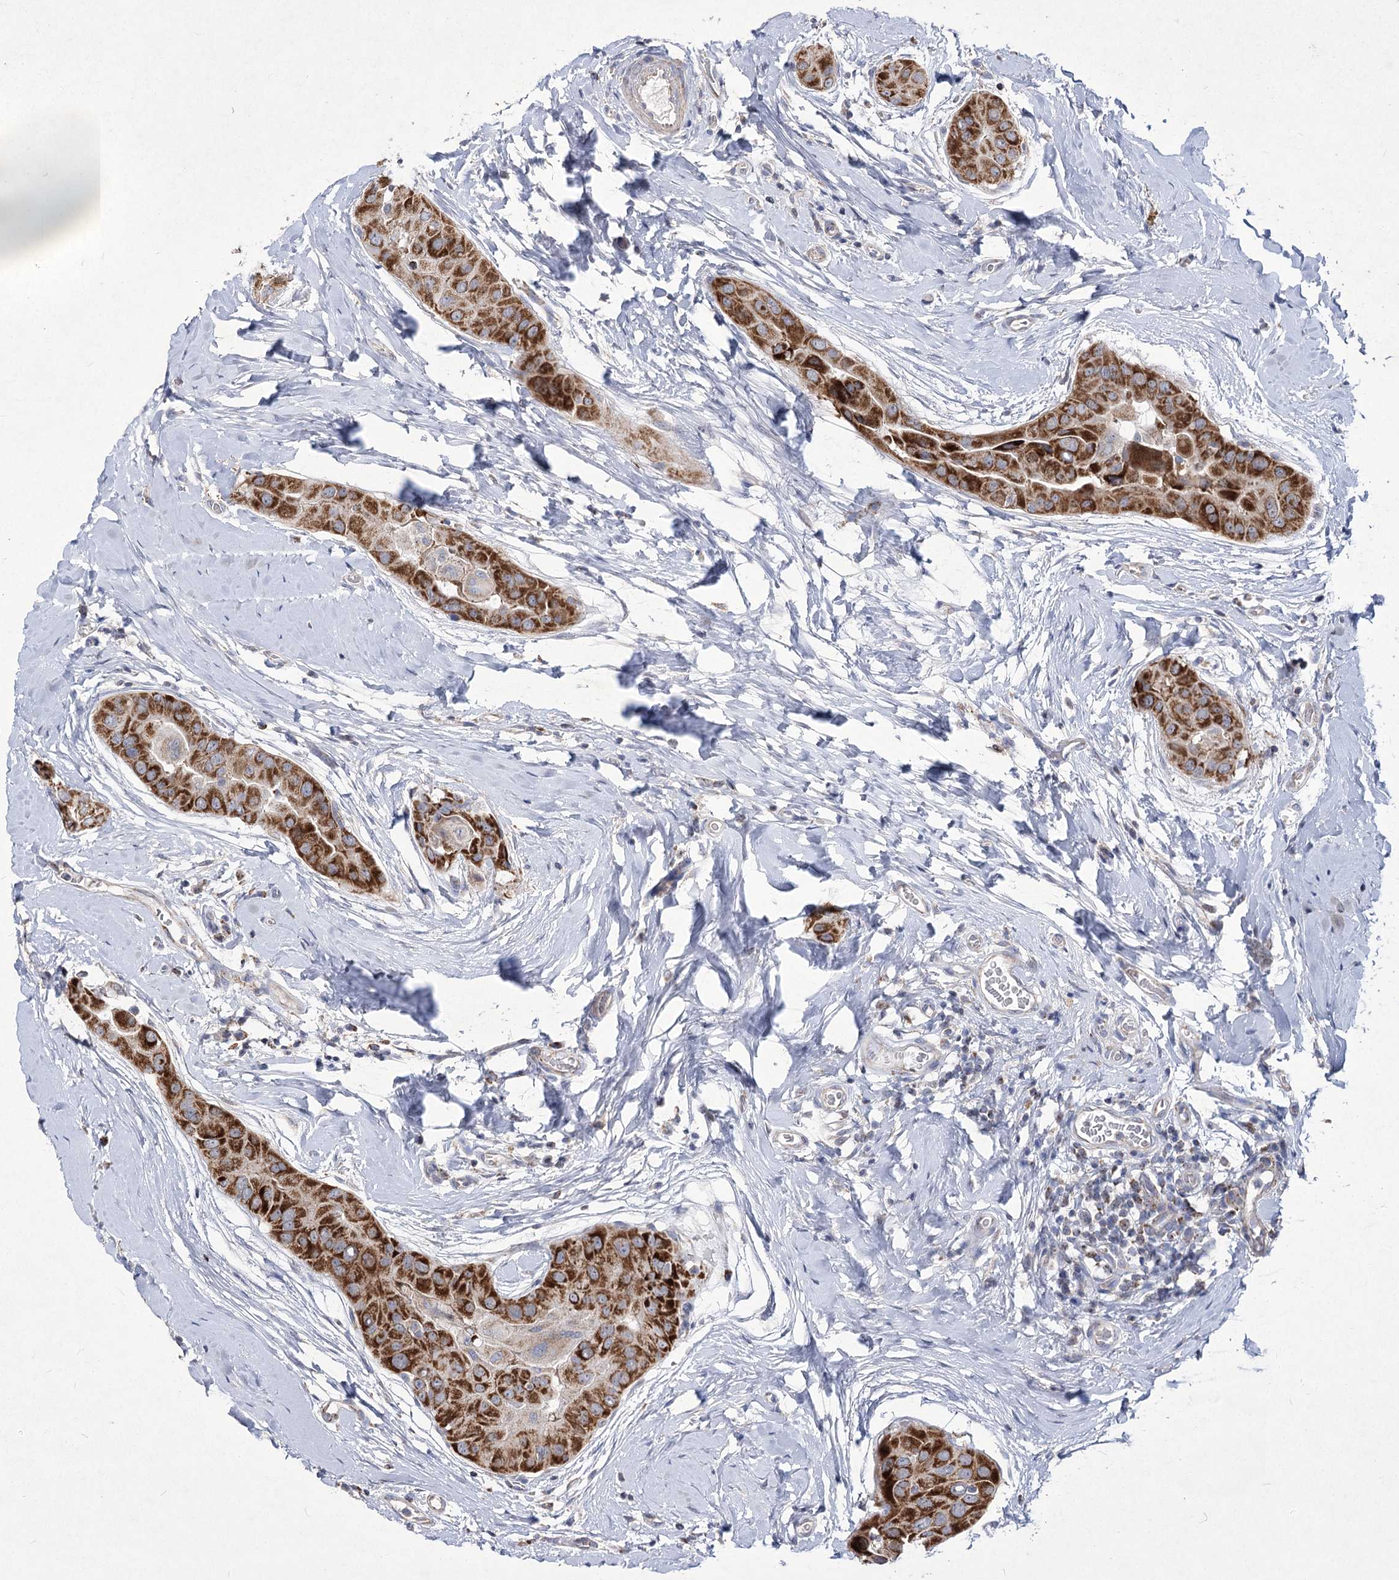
{"staining": {"intensity": "strong", "quantity": ">75%", "location": "cytoplasmic/membranous"}, "tissue": "thyroid cancer", "cell_type": "Tumor cells", "image_type": "cancer", "snomed": [{"axis": "morphology", "description": "Papillary adenocarcinoma, NOS"}, {"axis": "topography", "description": "Thyroid gland"}], "caption": "The immunohistochemical stain shows strong cytoplasmic/membranous staining in tumor cells of papillary adenocarcinoma (thyroid) tissue.", "gene": "PDHB", "patient": {"sex": "male", "age": 33}}